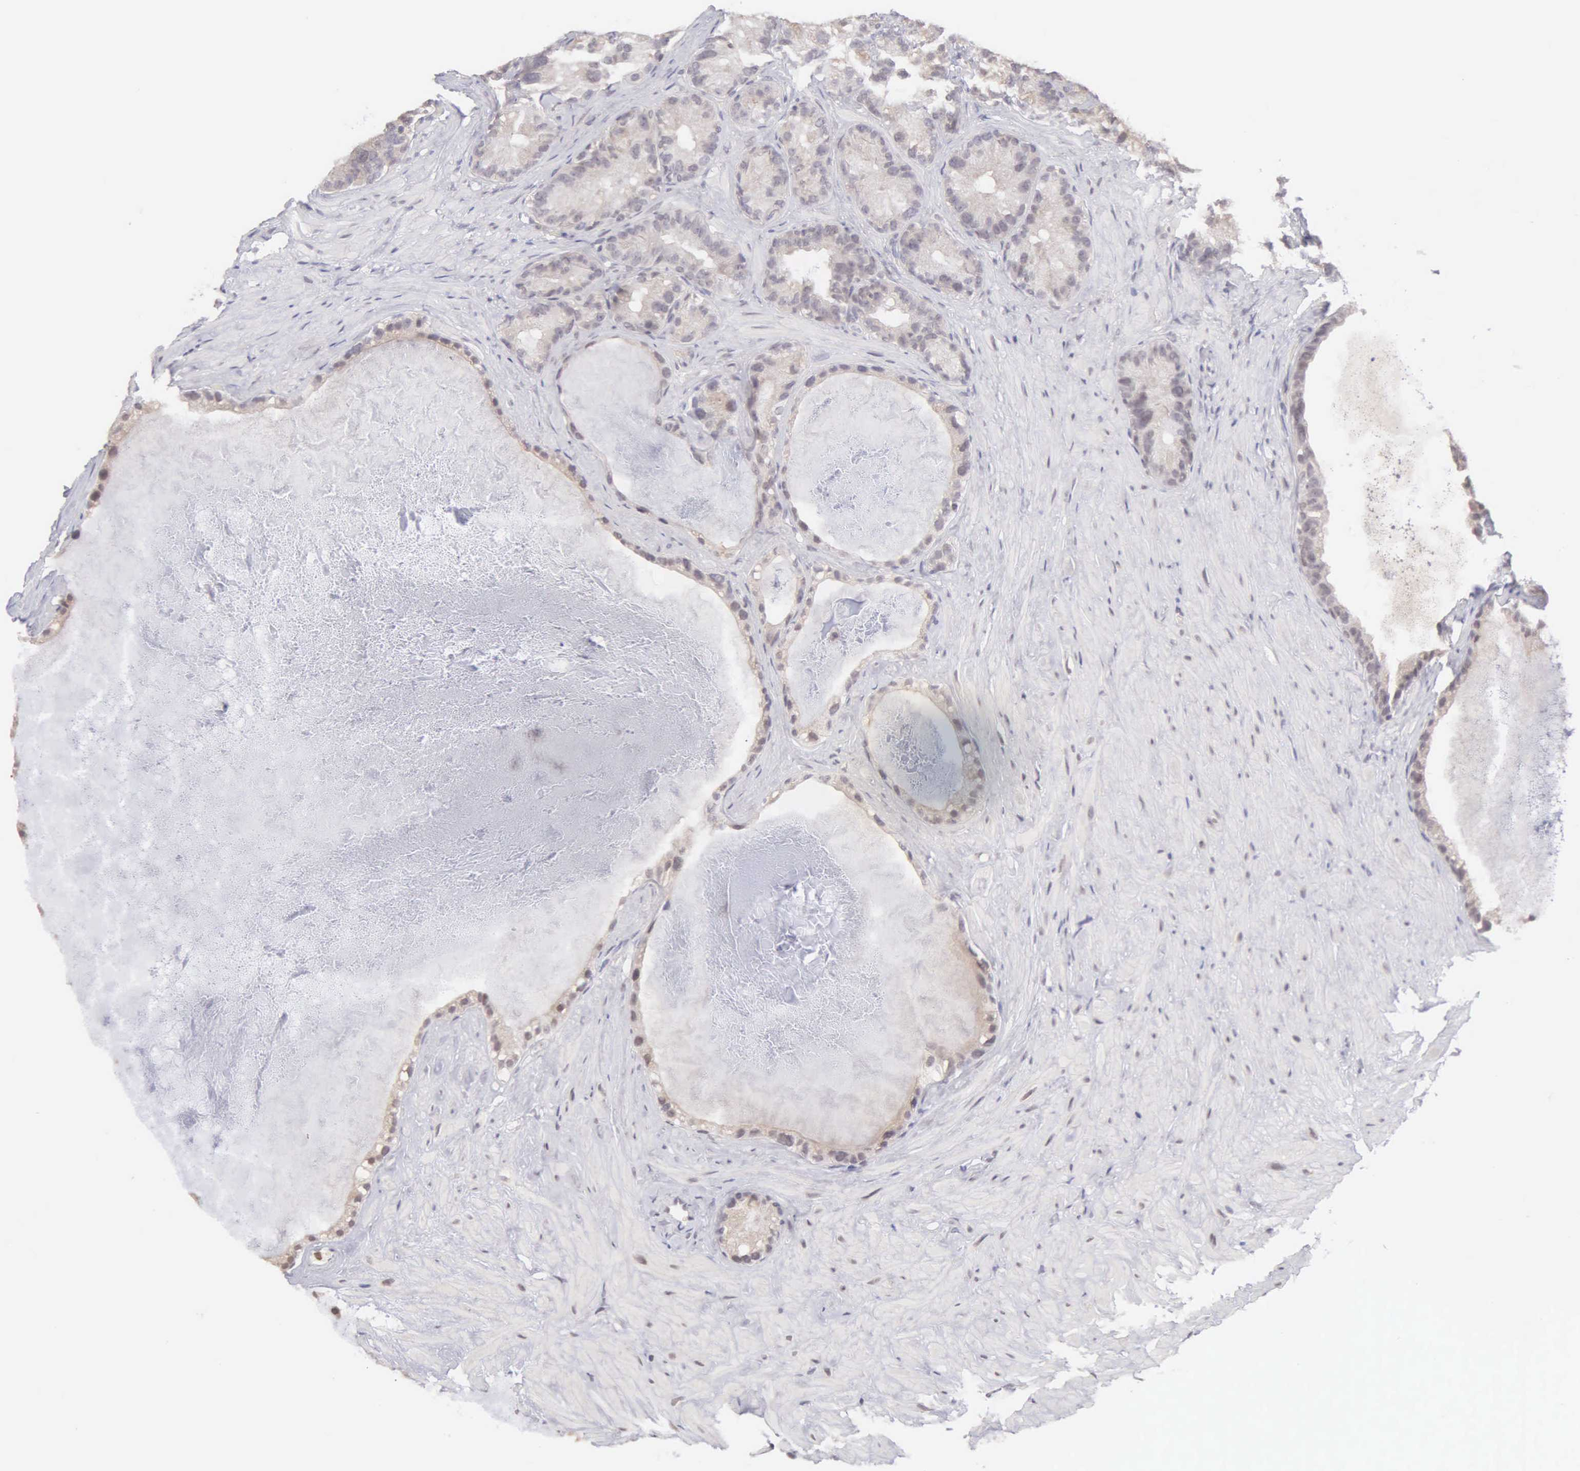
{"staining": {"intensity": "weak", "quantity": "25%-75%", "location": "cytoplasmic/membranous"}, "tissue": "seminal vesicle", "cell_type": "Glandular cells", "image_type": "normal", "snomed": [{"axis": "morphology", "description": "Normal tissue, NOS"}, {"axis": "topography", "description": "Seminal veicle"}], "caption": "Approximately 25%-75% of glandular cells in normal seminal vesicle show weak cytoplasmic/membranous protein positivity as visualized by brown immunohistochemical staining.", "gene": "BRD1", "patient": {"sex": "male", "age": 63}}